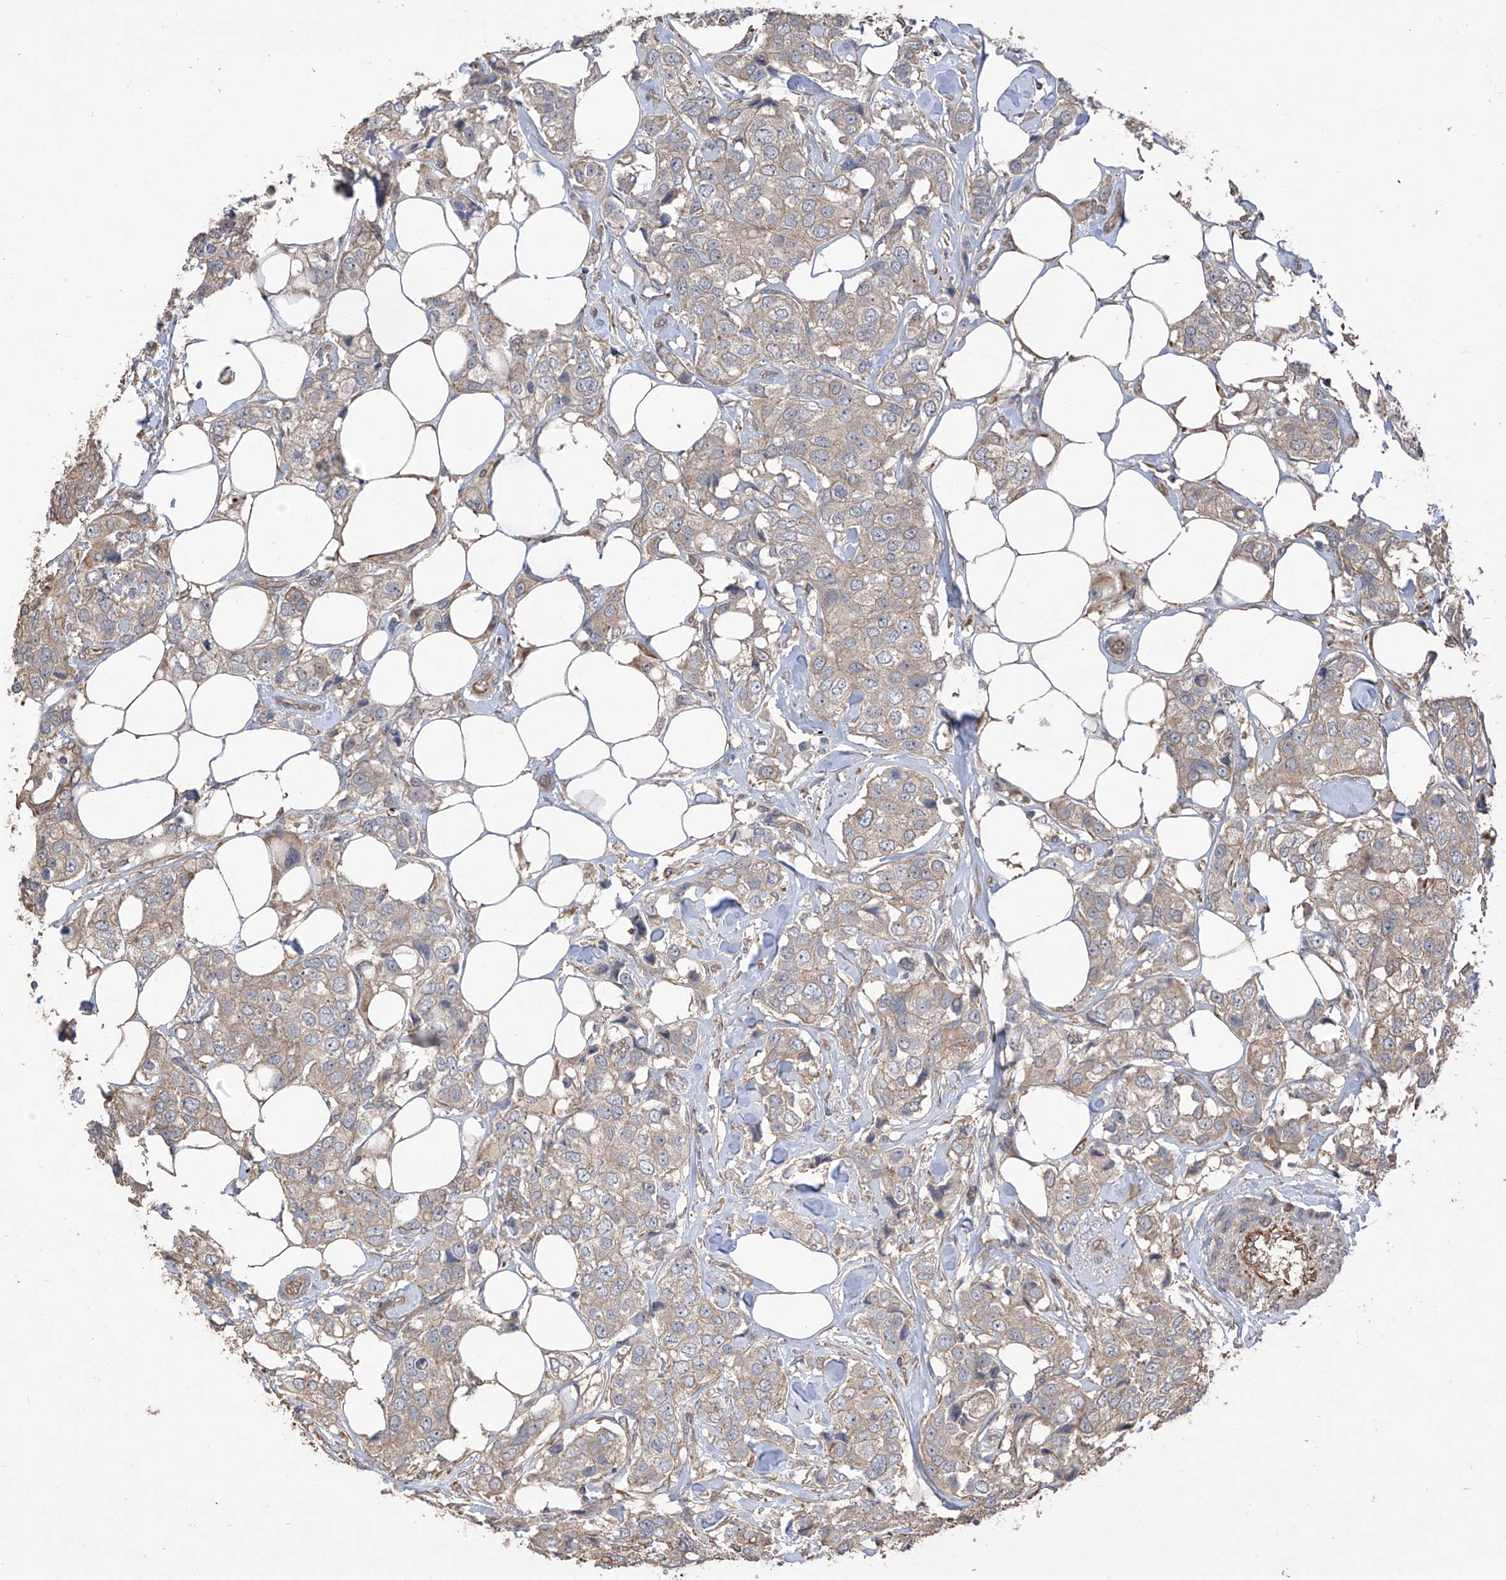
{"staining": {"intensity": "weak", "quantity": ">75%", "location": "cytoplasmic/membranous"}, "tissue": "breast cancer", "cell_type": "Tumor cells", "image_type": "cancer", "snomed": [{"axis": "morphology", "description": "Duct carcinoma"}, {"axis": "topography", "description": "Breast"}], "caption": "An immunohistochemistry (IHC) histopathology image of neoplastic tissue is shown. Protein staining in brown highlights weak cytoplasmic/membranous positivity in breast cancer (invasive ductal carcinoma) within tumor cells.", "gene": "AGBL5", "patient": {"sex": "female", "age": 80}}